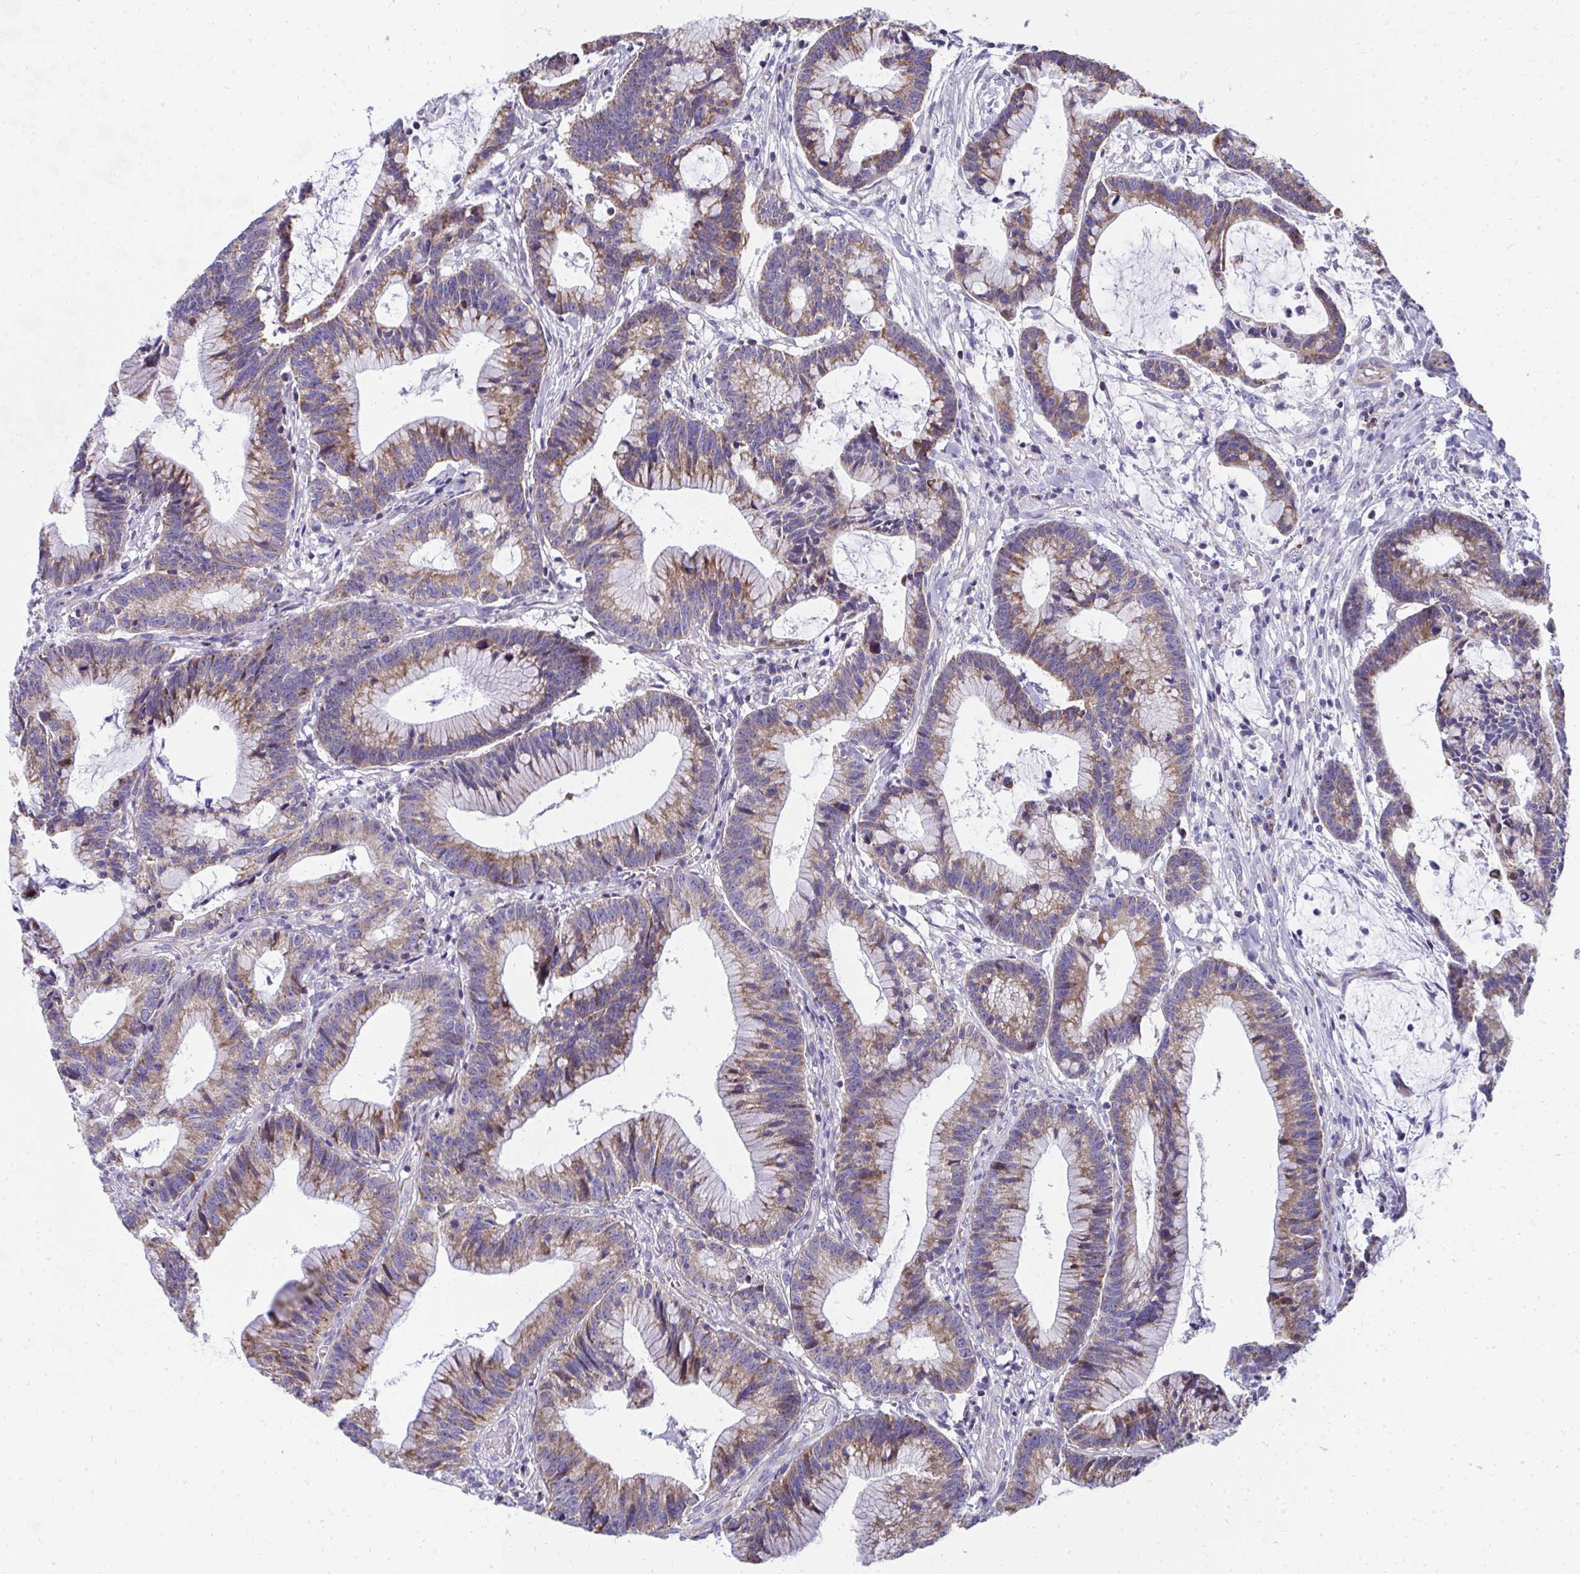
{"staining": {"intensity": "moderate", "quantity": "25%-75%", "location": "cytoplasmic/membranous"}, "tissue": "colorectal cancer", "cell_type": "Tumor cells", "image_type": "cancer", "snomed": [{"axis": "morphology", "description": "Adenocarcinoma, NOS"}, {"axis": "topography", "description": "Colon"}], "caption": "This histopathology image demonstrates immunohistochemistry (IHC) staining of colorectal cancer, with medium moderate cytoplasmic/membranous expression in about 25%-75% of tumor cells.", "gene": "IL37", "patient": {"sex": "female", "age": 78}}